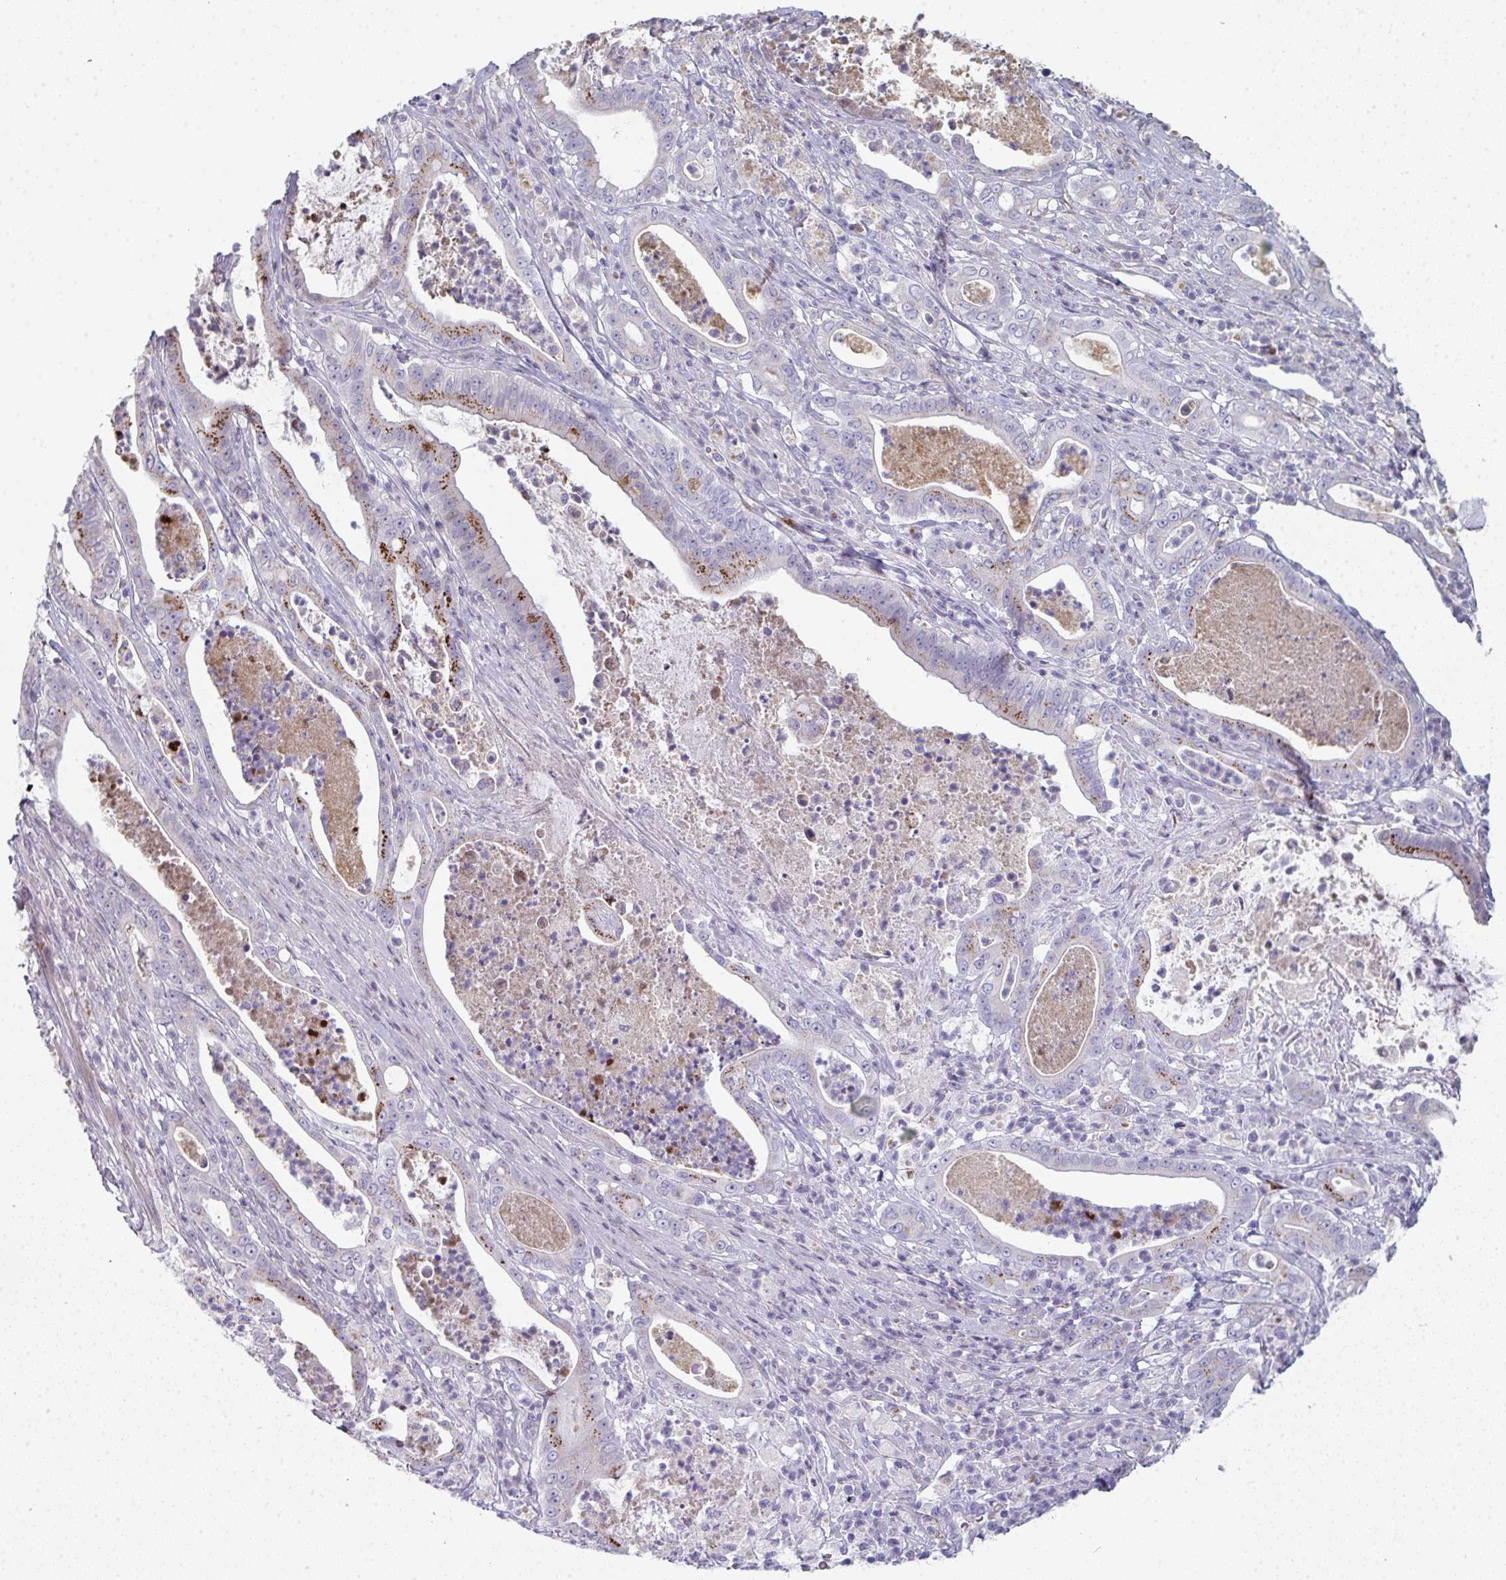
{"staining": {"intensity": "moderate", "quantity": "<25%", "location": "cytoplasmic/membranous"}, "tissue": "pancreatic cancer", "cell_type": "Tumor cells", "image_type": "cancer", "snomed": [{"axis": "morphology", "description": "Adenocarcinoma, NOS"}, {"axis": "topography", "description": "Pancreas"}], "caption": "IHC of human pancreatic adenocarcinoma displays low levels of moderate cytoplasmic/membranous expression in about <25% of tumor cells. Nuclei are stained in blue.", "gene": "A1CF", "patient": {"sex": "male", "age": 71}}